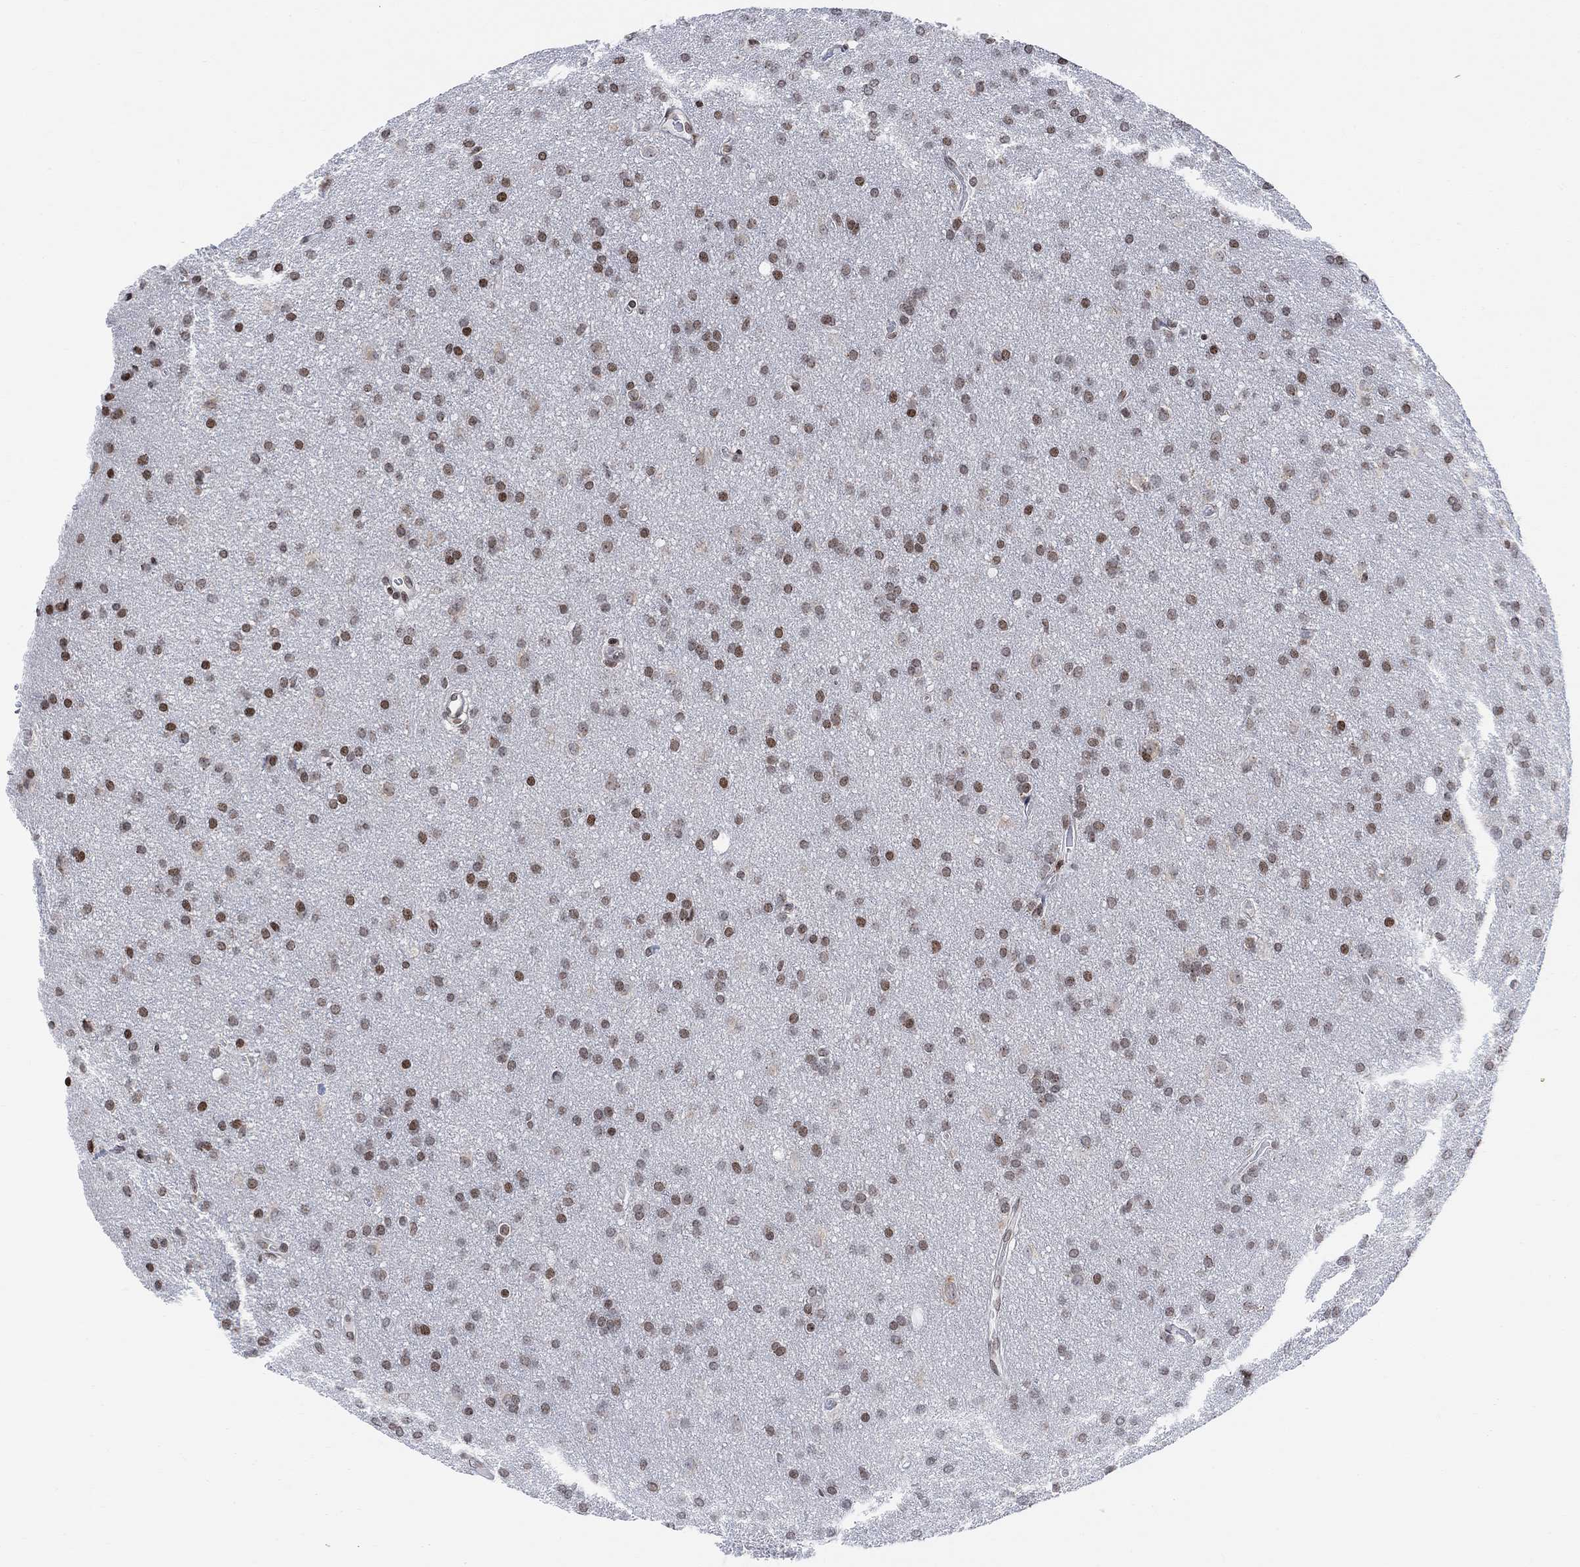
{"staining": {"intensity": "strong", "quantity": "25%-75%", "location": "nuclear"}, "tissue": "glioma", "cell_type": "Tumor cells", "image_type": "cancer", "snomed": [{"axis": "morphology", "description": "Glioma, malignant, Low grade"}, {"axis": "topography", "description": "Brain"}], "caption": "Immunohistochemical staining of low-grade glioma (malignant) reveals high levels of strong nuclear protein staining in approximately 25%-75% of tumor cells.", "gene": "ABHD14A", "patient": {"sex": "female", "age": 32}}